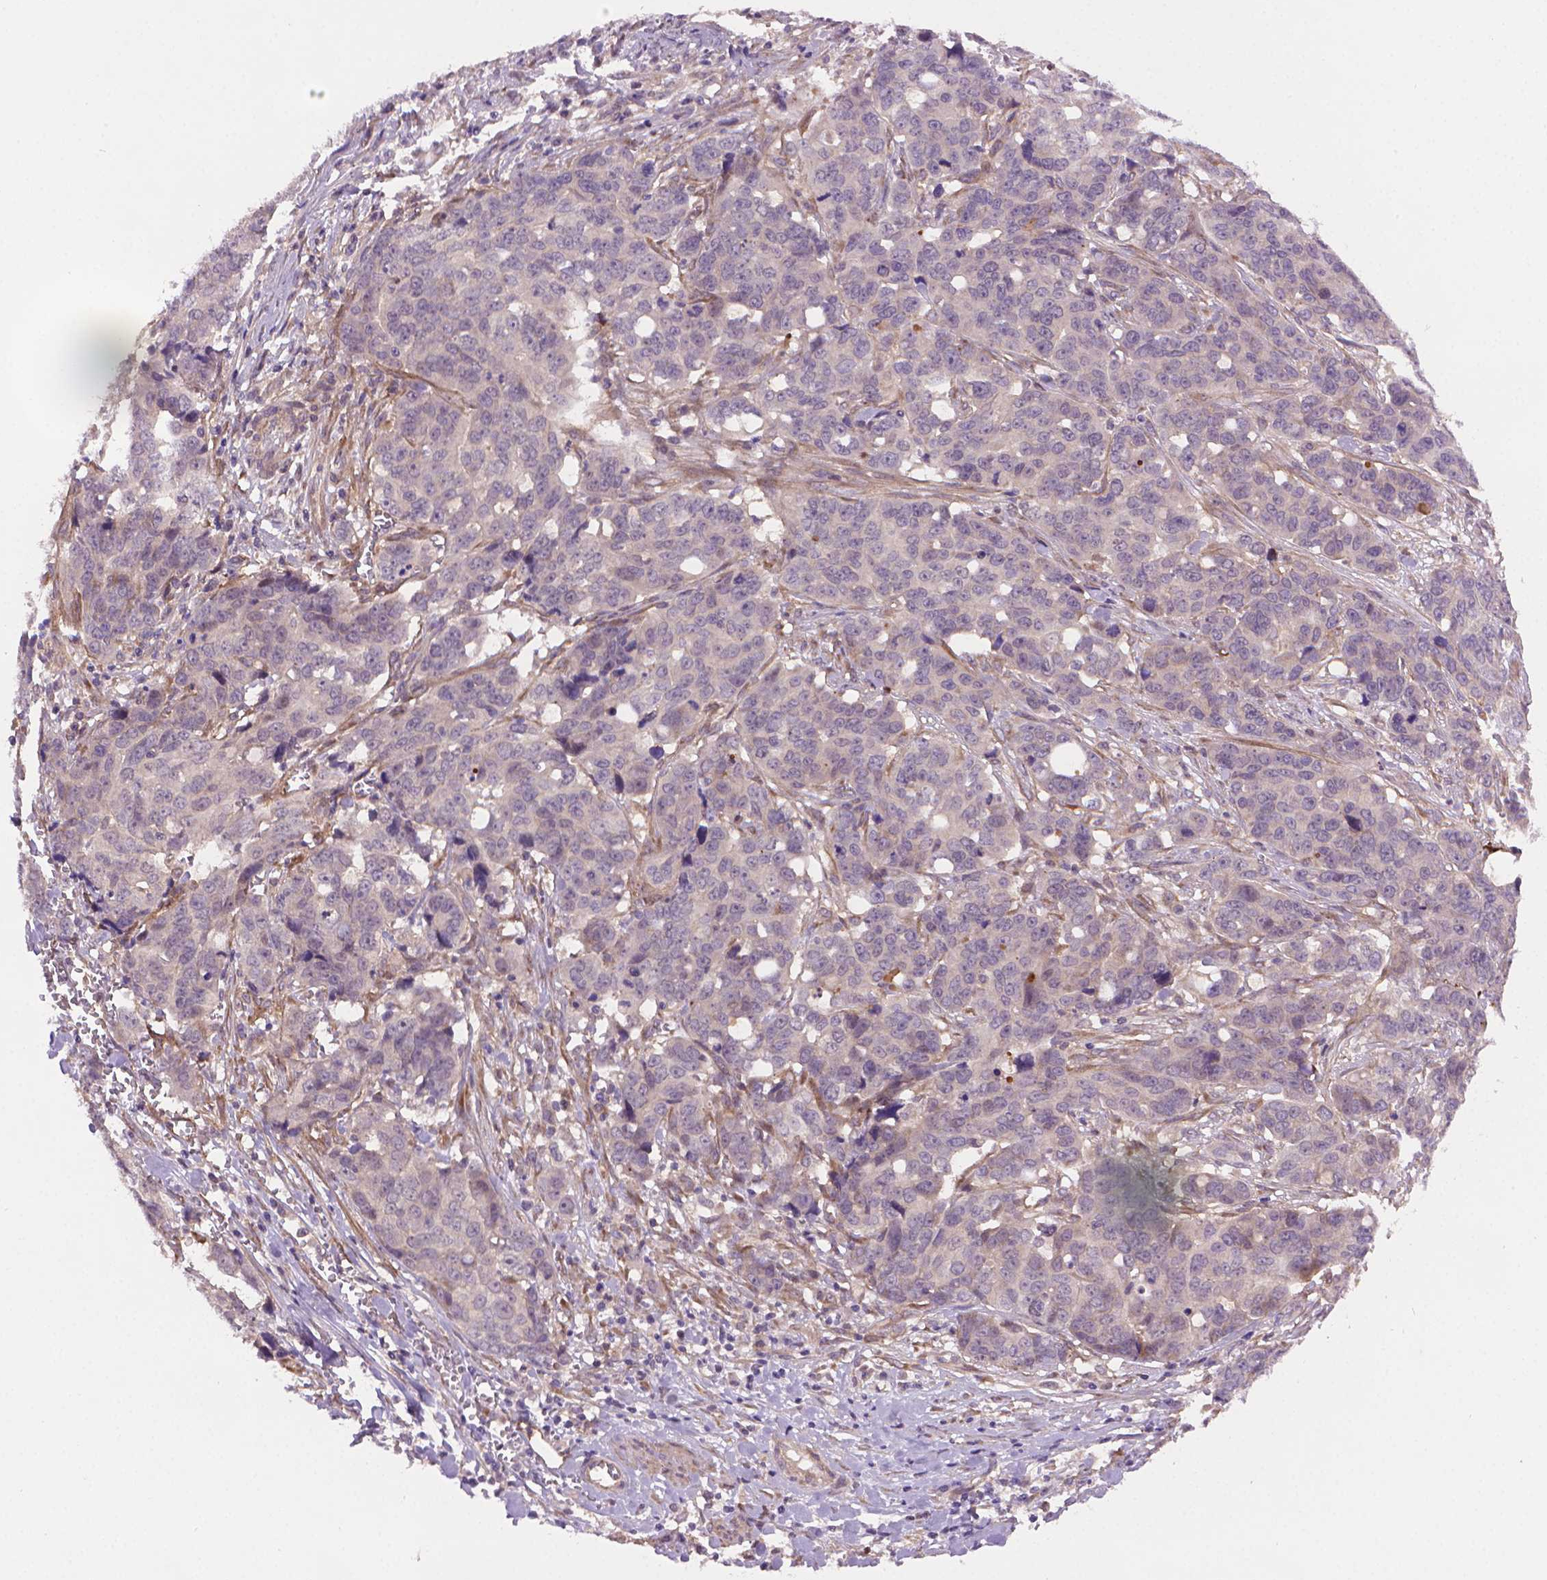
{"staining": {"intensity": "negative", "quantity": "none", "location": "none"}, "tissue": "ovarian cancer", "cell_type": "Tumor cells", "image_type": "cancer", "snomed": [{"axis": "morphology", "description": "Carcinoma, endometroid"}, {"axis": "topography", "description": "Ovary"}], "caption": "Tumor cells show no significant expression in ovarian endometroid carcinoma. (DAB (3,3'-diaminobenzidine) immunohistochemistry, high magnification).", "gene": "AMMECR1", "patient": {"sex": "female", "age": 78}}